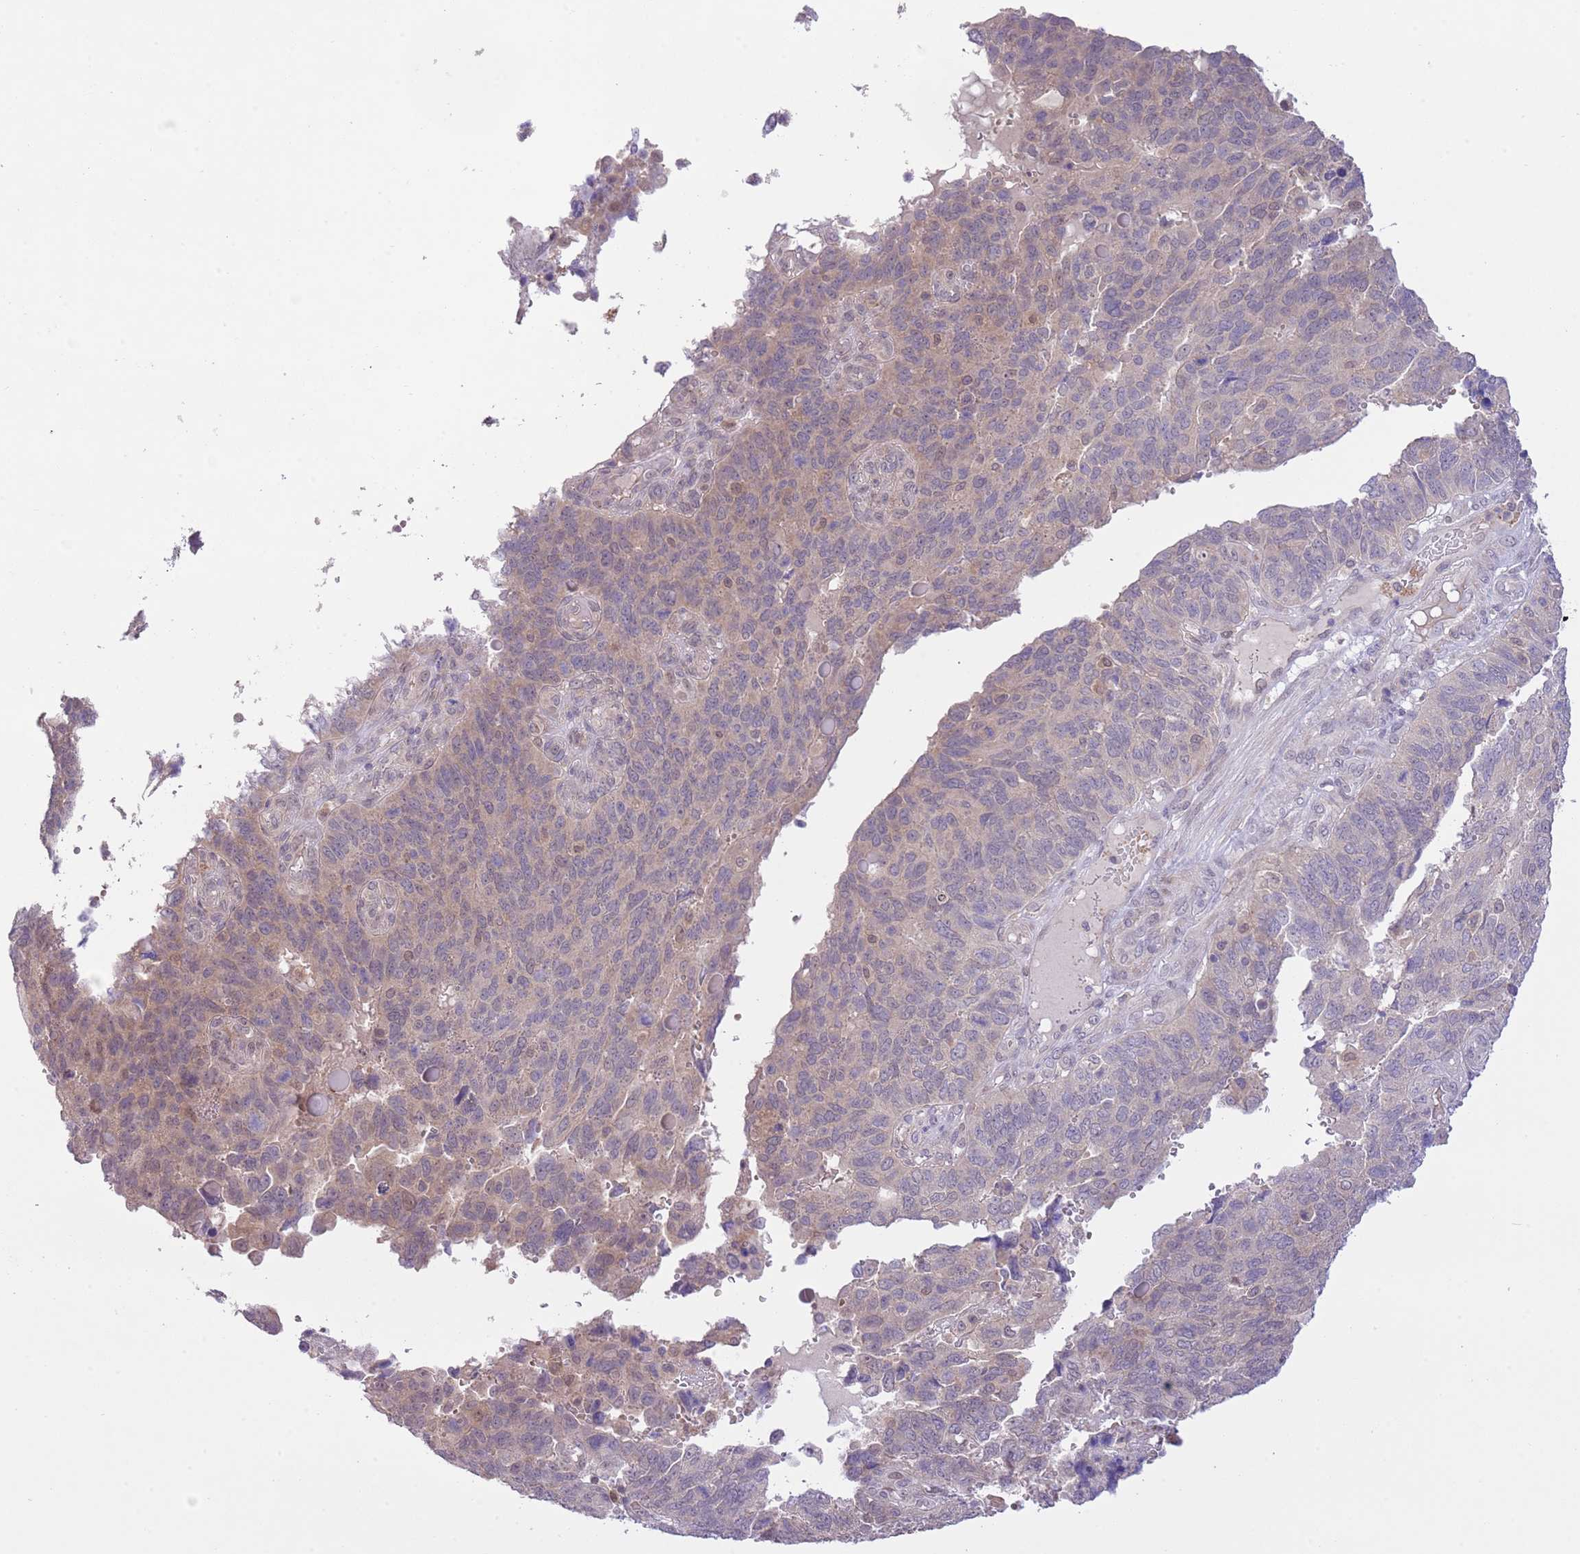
{"staining": {"intensity": "weak", "quantity": "<25%", "location": "cytoplasmic/membranous"}, "tissue": "endometrial cancer", "cell_type": "Tumor cells", "image_type": "cancer", "snomed": [{"axis": "morphology", "description": "Adenocarcinoma, NOS"}, {"axis": "topography", "description": "Endometrium"}], "caption": "Immunohistochemistry of endometrial adenocarcinoma exhibits no expression in tumor cells. (DAB (3,3'-diaminobenzidine) IHC with hematoxylin counter stain).", "gene": "GALK2", "patient": {"sex": "female", "age": 66}}